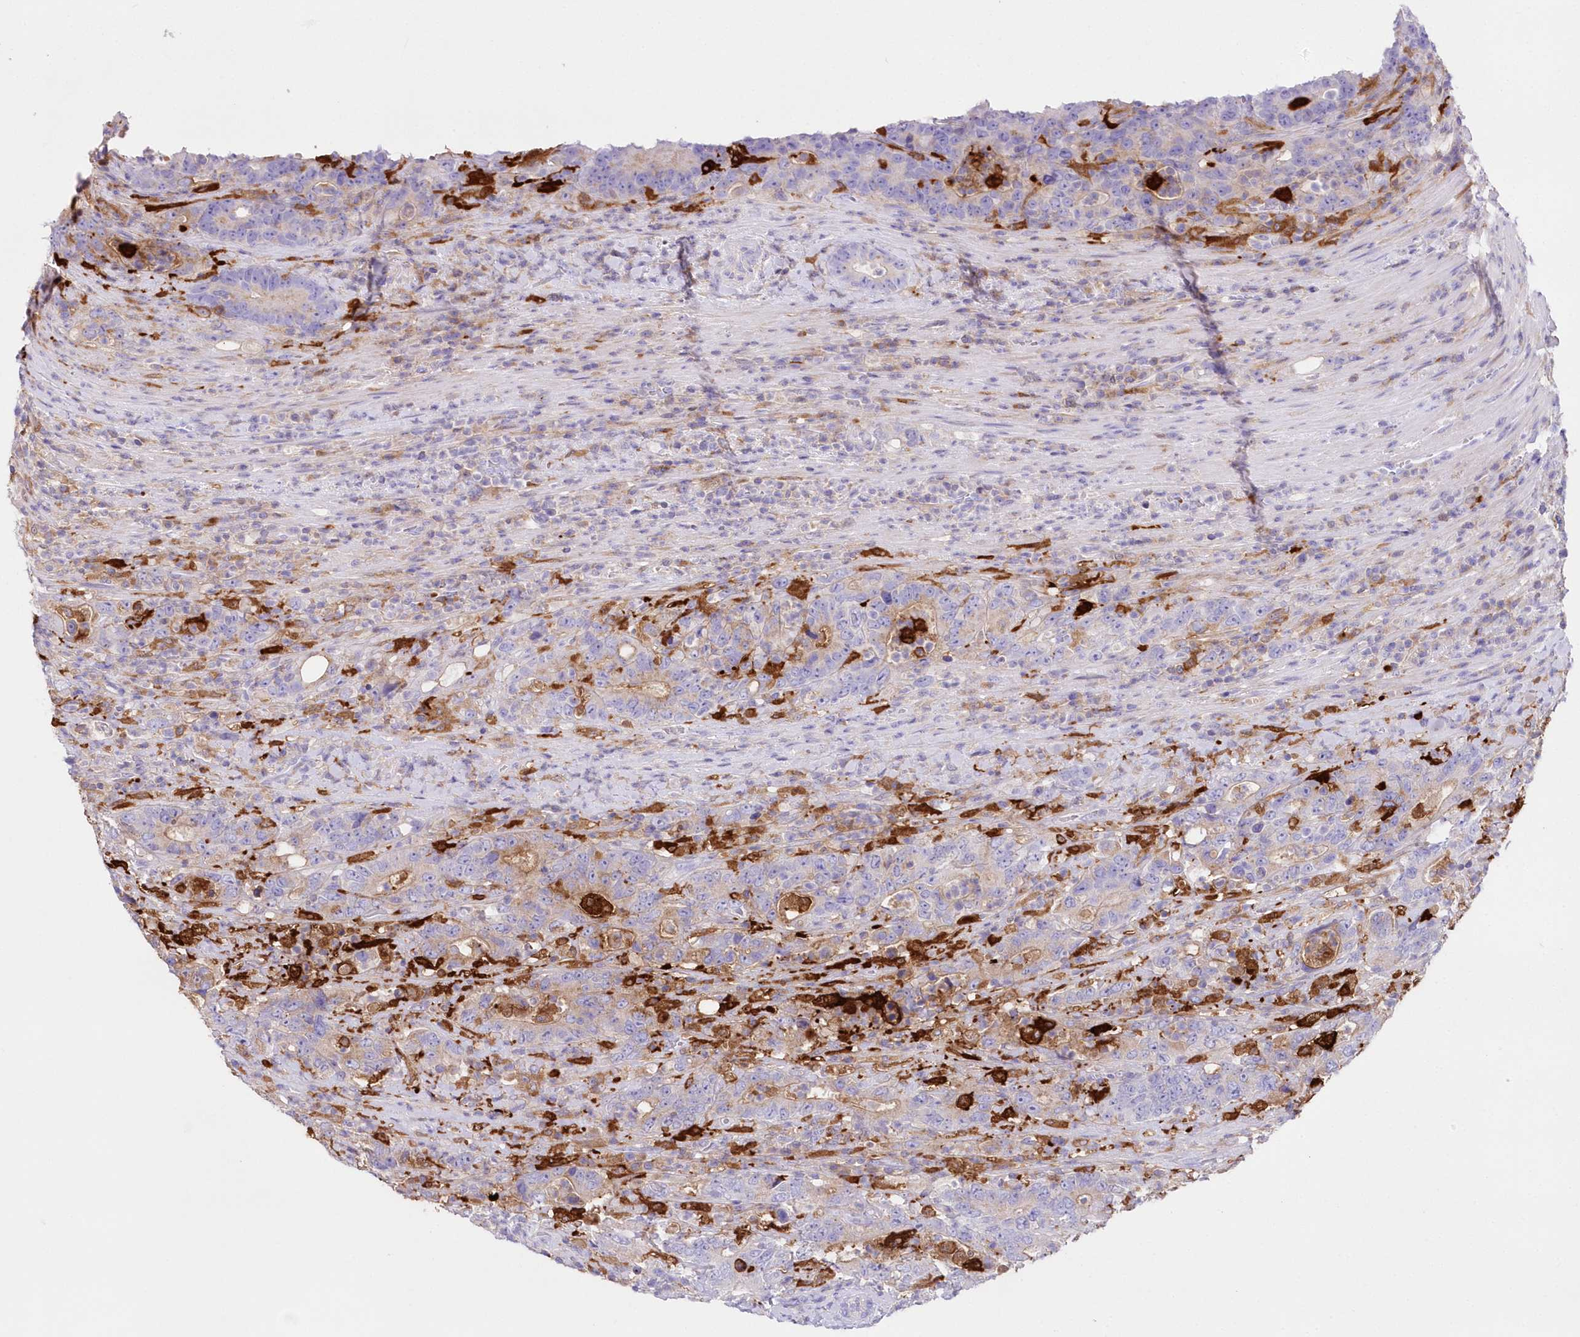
{"staining": {"intensity": "moderate", "quantity": "<25%", "location": "cytoplasmic/membranous"}, "tissue": "colorectal cancer", "cell_type": "Tumor cells", "image_type": "cancer", "snomed": [{"axis": "morphology", "description": "Adenocarcinoma, NOS"}, {"axis": "topography", "description": "Colon"}], "caption": "A photomicrograph showing moderate cytoplasmic/membranous positivity in about <25% of tumor cells in colorectal cancer, as visualized by brown immunohistochemical staining.", "gene": "DNAJC19", "patient": {"sex": "female", "age": 75}}